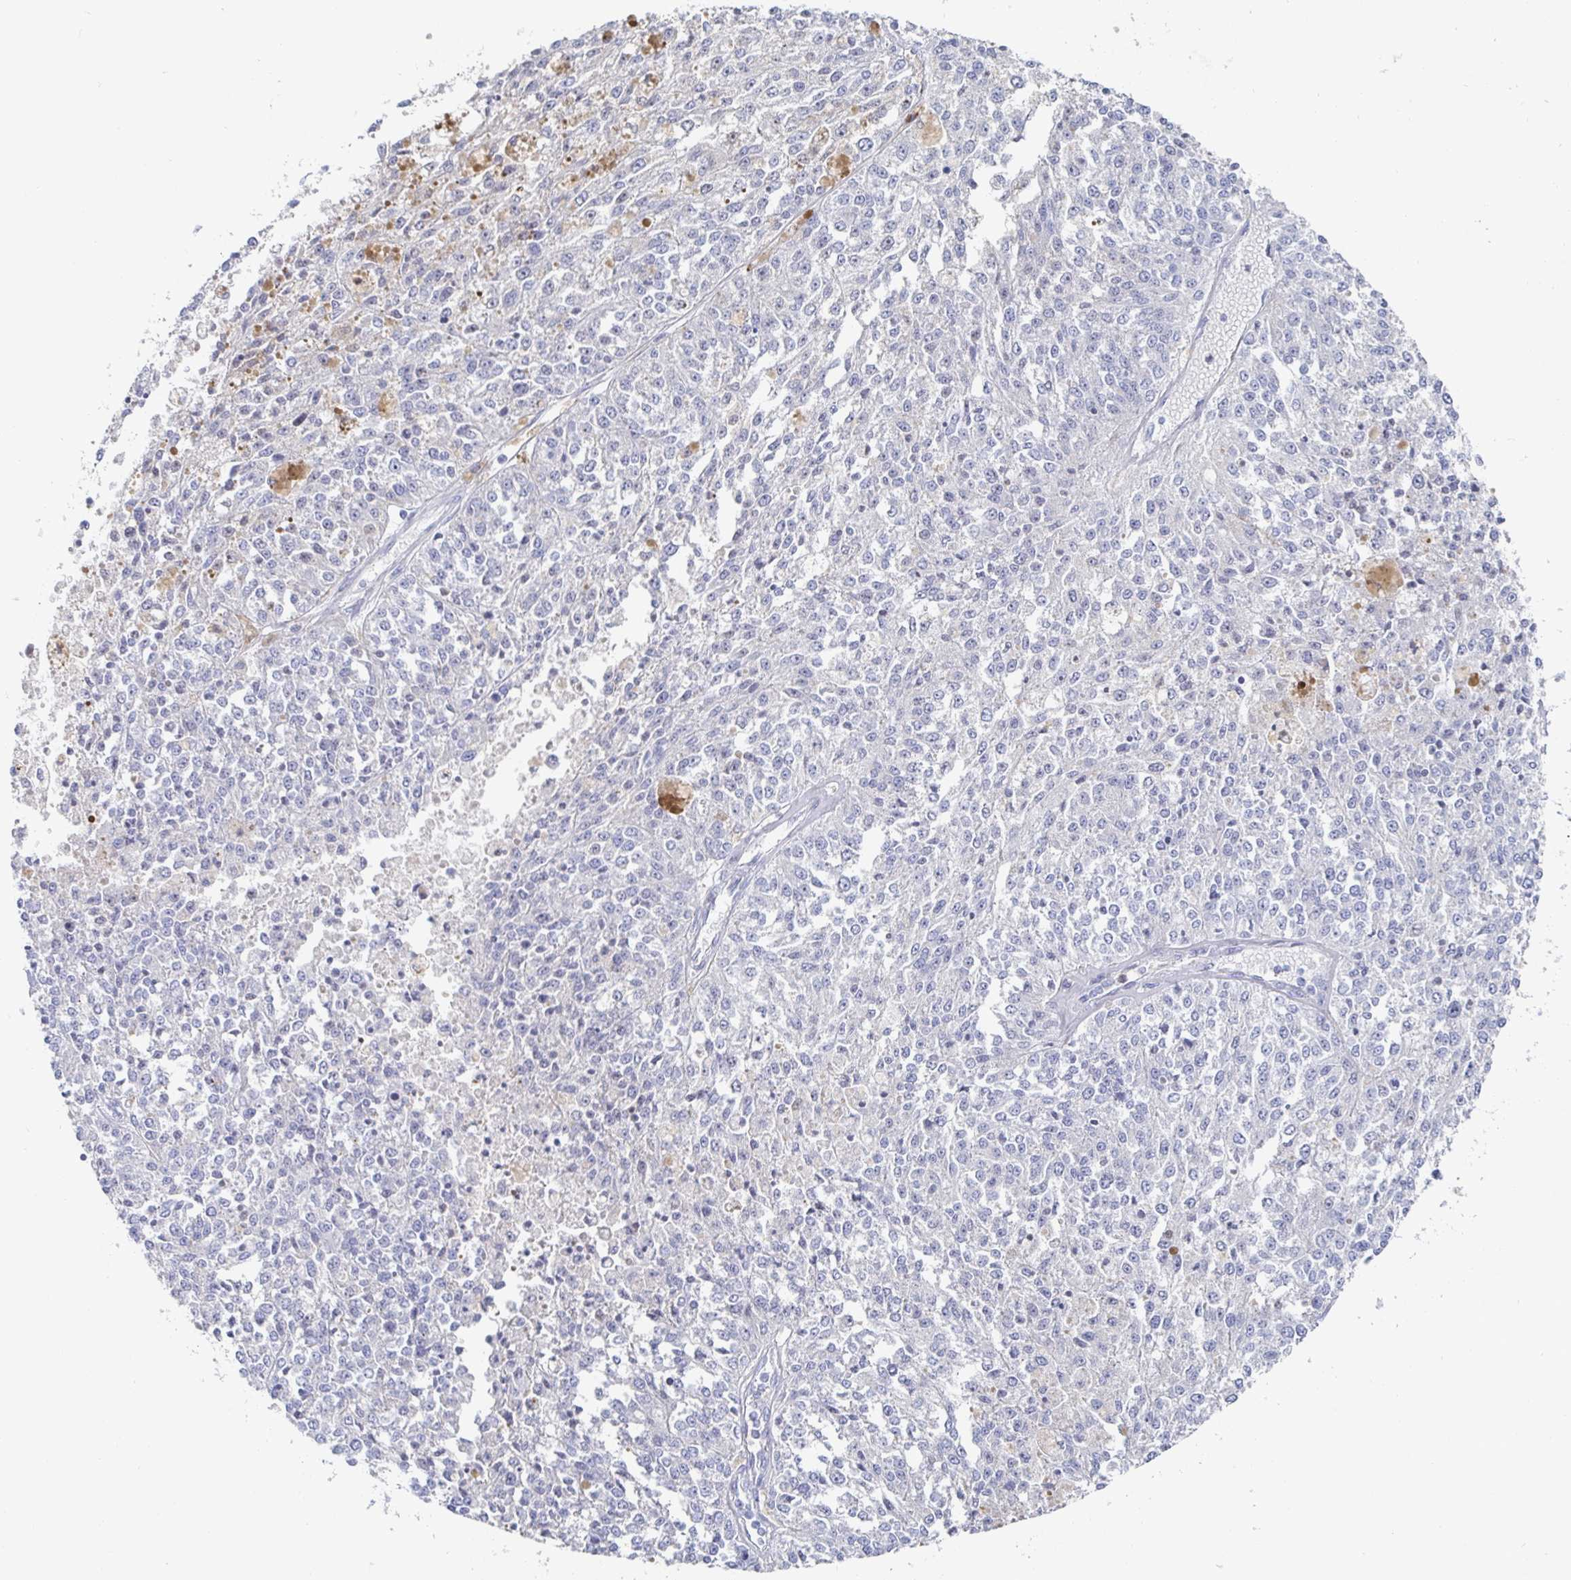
{"staining": {"intensity": "negative", "quantity": "none", "location": "none"}, "tissue": "melanoma", "cell_type": "Tumor cells", "image_type": "cancer", "snomed": [{"axis": "morphology", "description": "Malignant melanoma, Metastatic site"}, {"axis": "topography", "description": "Lymph node"}], "caption": "Immunohistochemistry micrograph of melanoma stained for a protein (brown), which shows no expression in tumor cells.", "gene": "PIK3CD", "patient": {"sex": "female", "age": 64}}